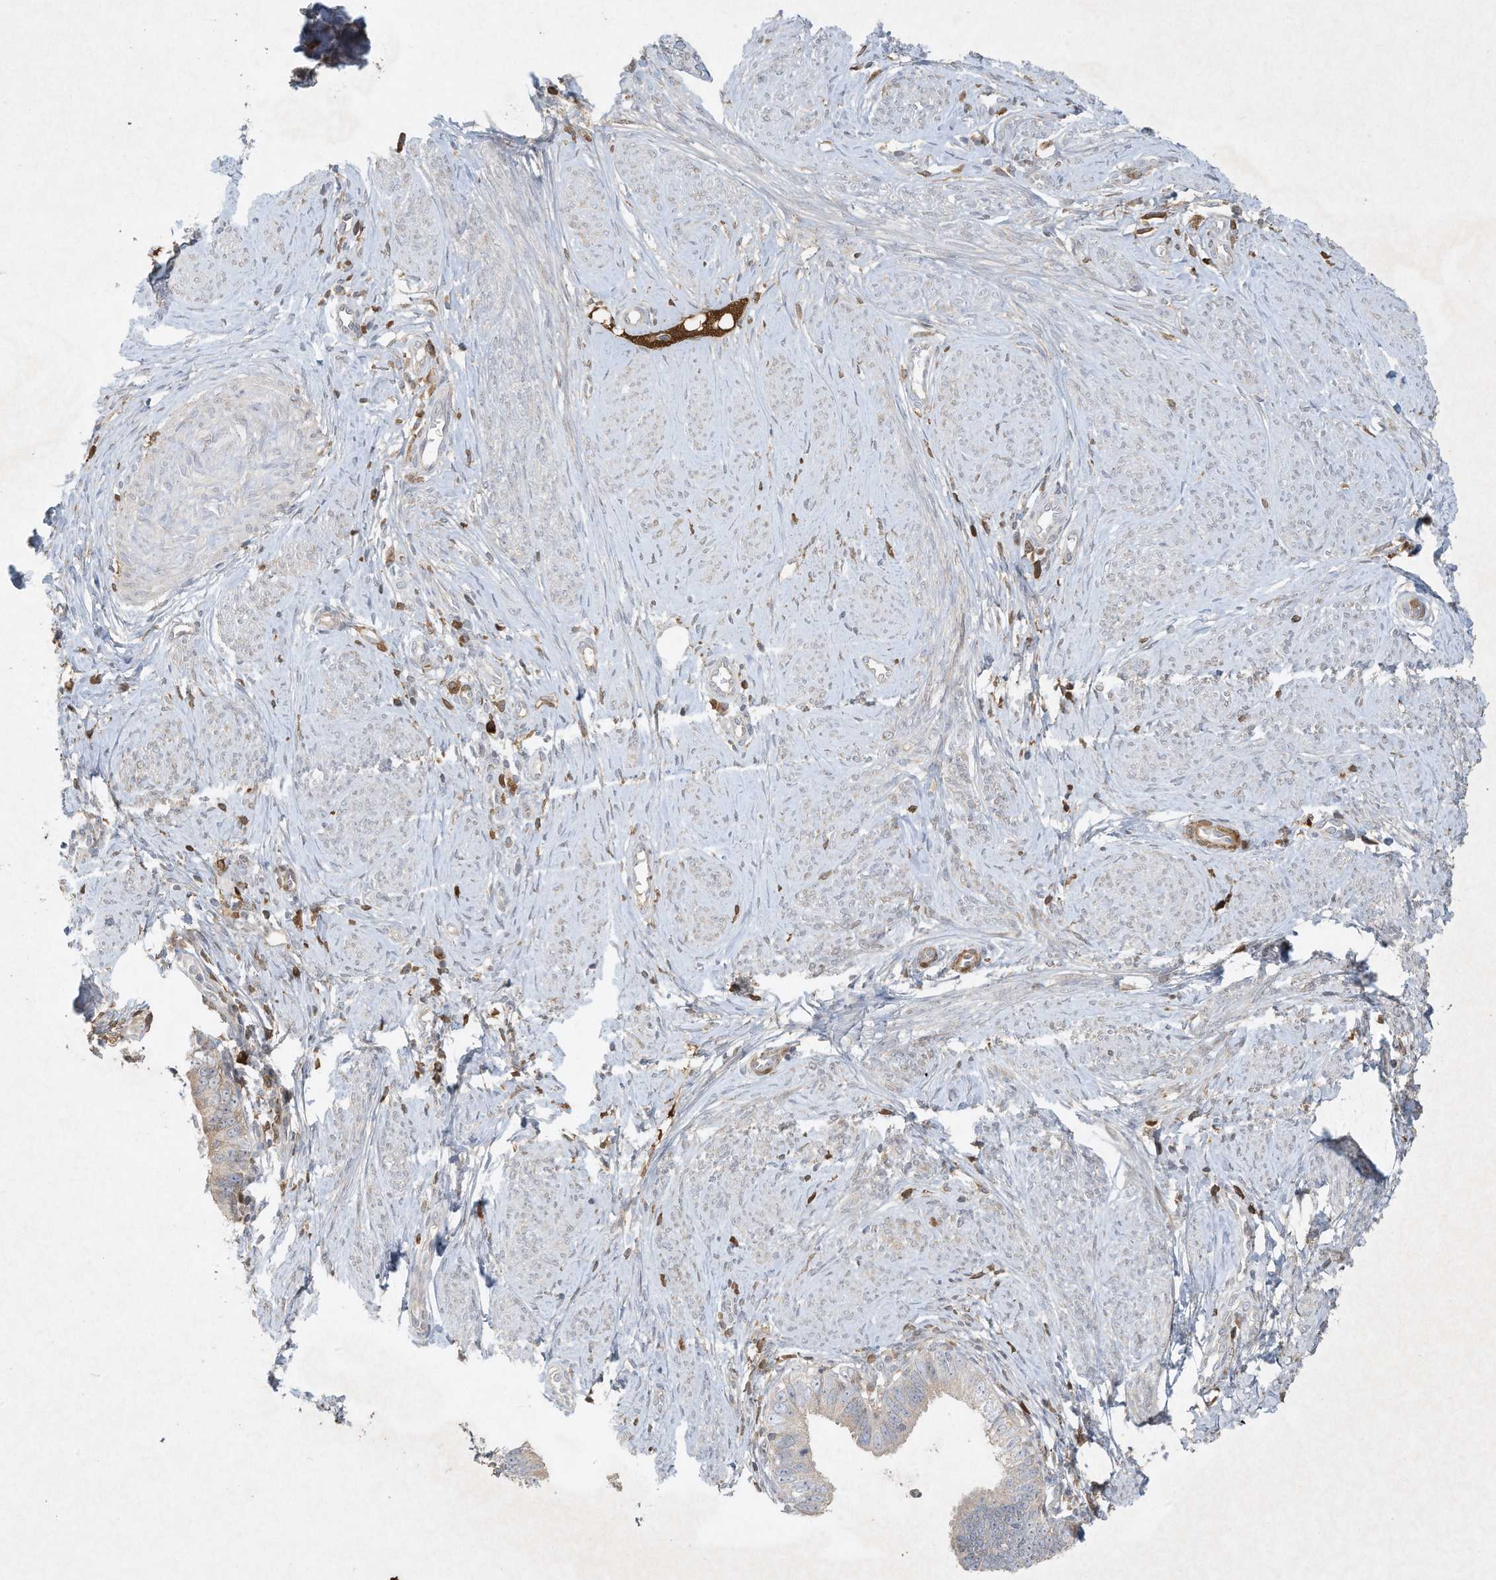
{"staining": {"intensity": "moderate", "quantity": "<25%", "location": "cytoplasmic/membranous"}, "tissue": "cervical cancer", "cell_type": "Tumor cells", "image_type": "cancer", "snomed": [{"axis": "morphology", "description": "Adenocarcinoma, NOS"}, {"axis": "topography", "description": "Cervix"}], "caption": "Cervical adenocarcinoma stained with a brown dye exhibits moderate cytoplasmic/membranous positive positivity in approximately <25% of tumor cells.", "gene": "FETUB", "patient": {"sex": "female", "age": 36}}